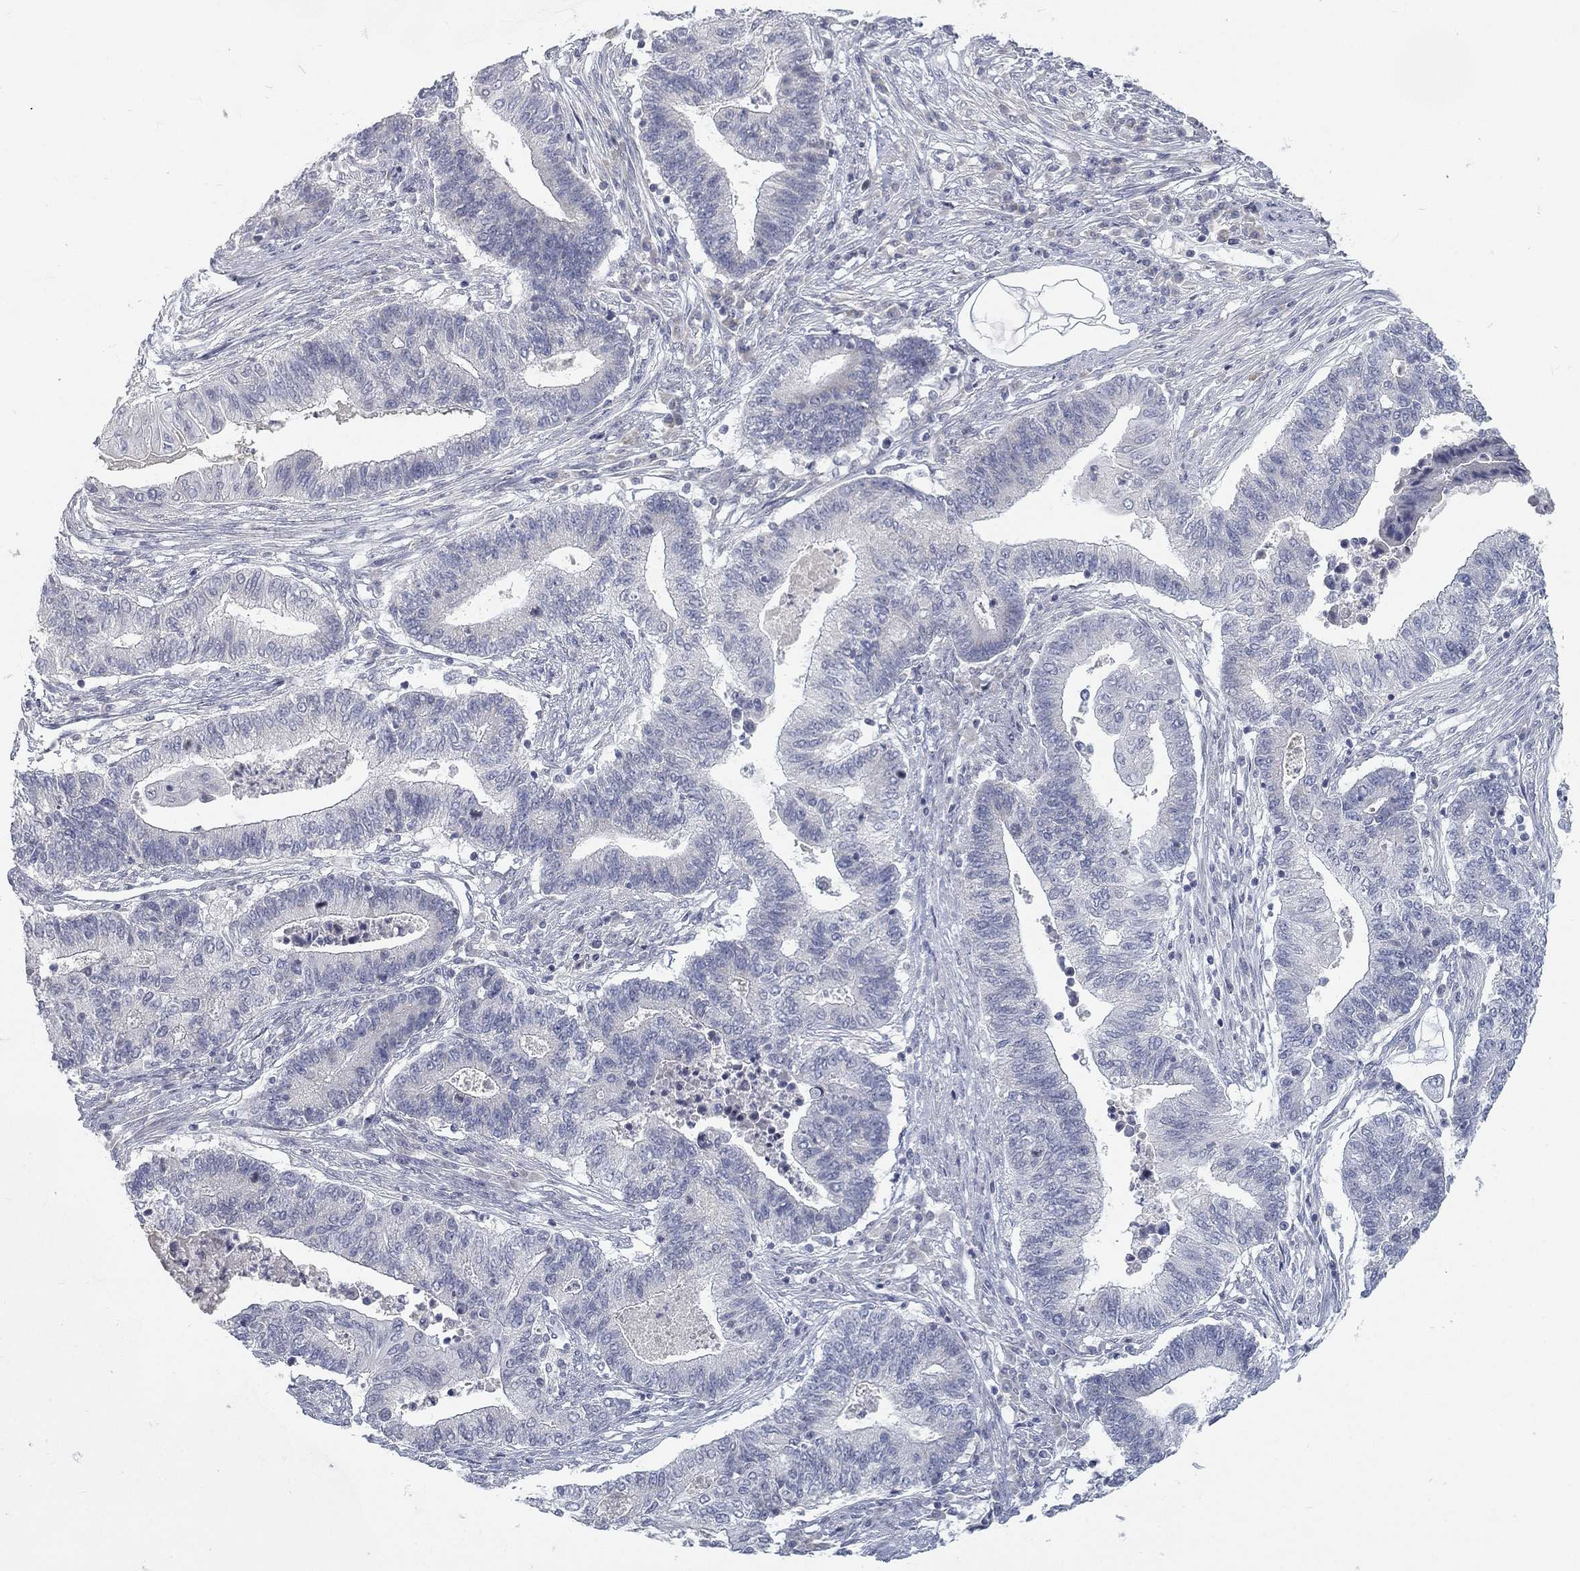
{"staining": {"intensity": "negative", "quantity": "none", "location": "none"}, "tissue": "endometrial cancer", "cell_type": "Tumor cells", "image_type": "cancer", "snomed": [{"axis": "morphology", "description": "Adenocarcinoma, NOS"}, {"axis": "topography", "description": "Uterus"}, {"axis": "topography", "description": "Endometrium"}], "caption": "A high-resolution photomicrograph shows immunohistochemistry (IHC) staining of adenocarcinoma (endometrial), which reveals no significant expression in tumor cells.", "gene": "ATP1A3", "patient": {"sex": "female", "age": 54}}